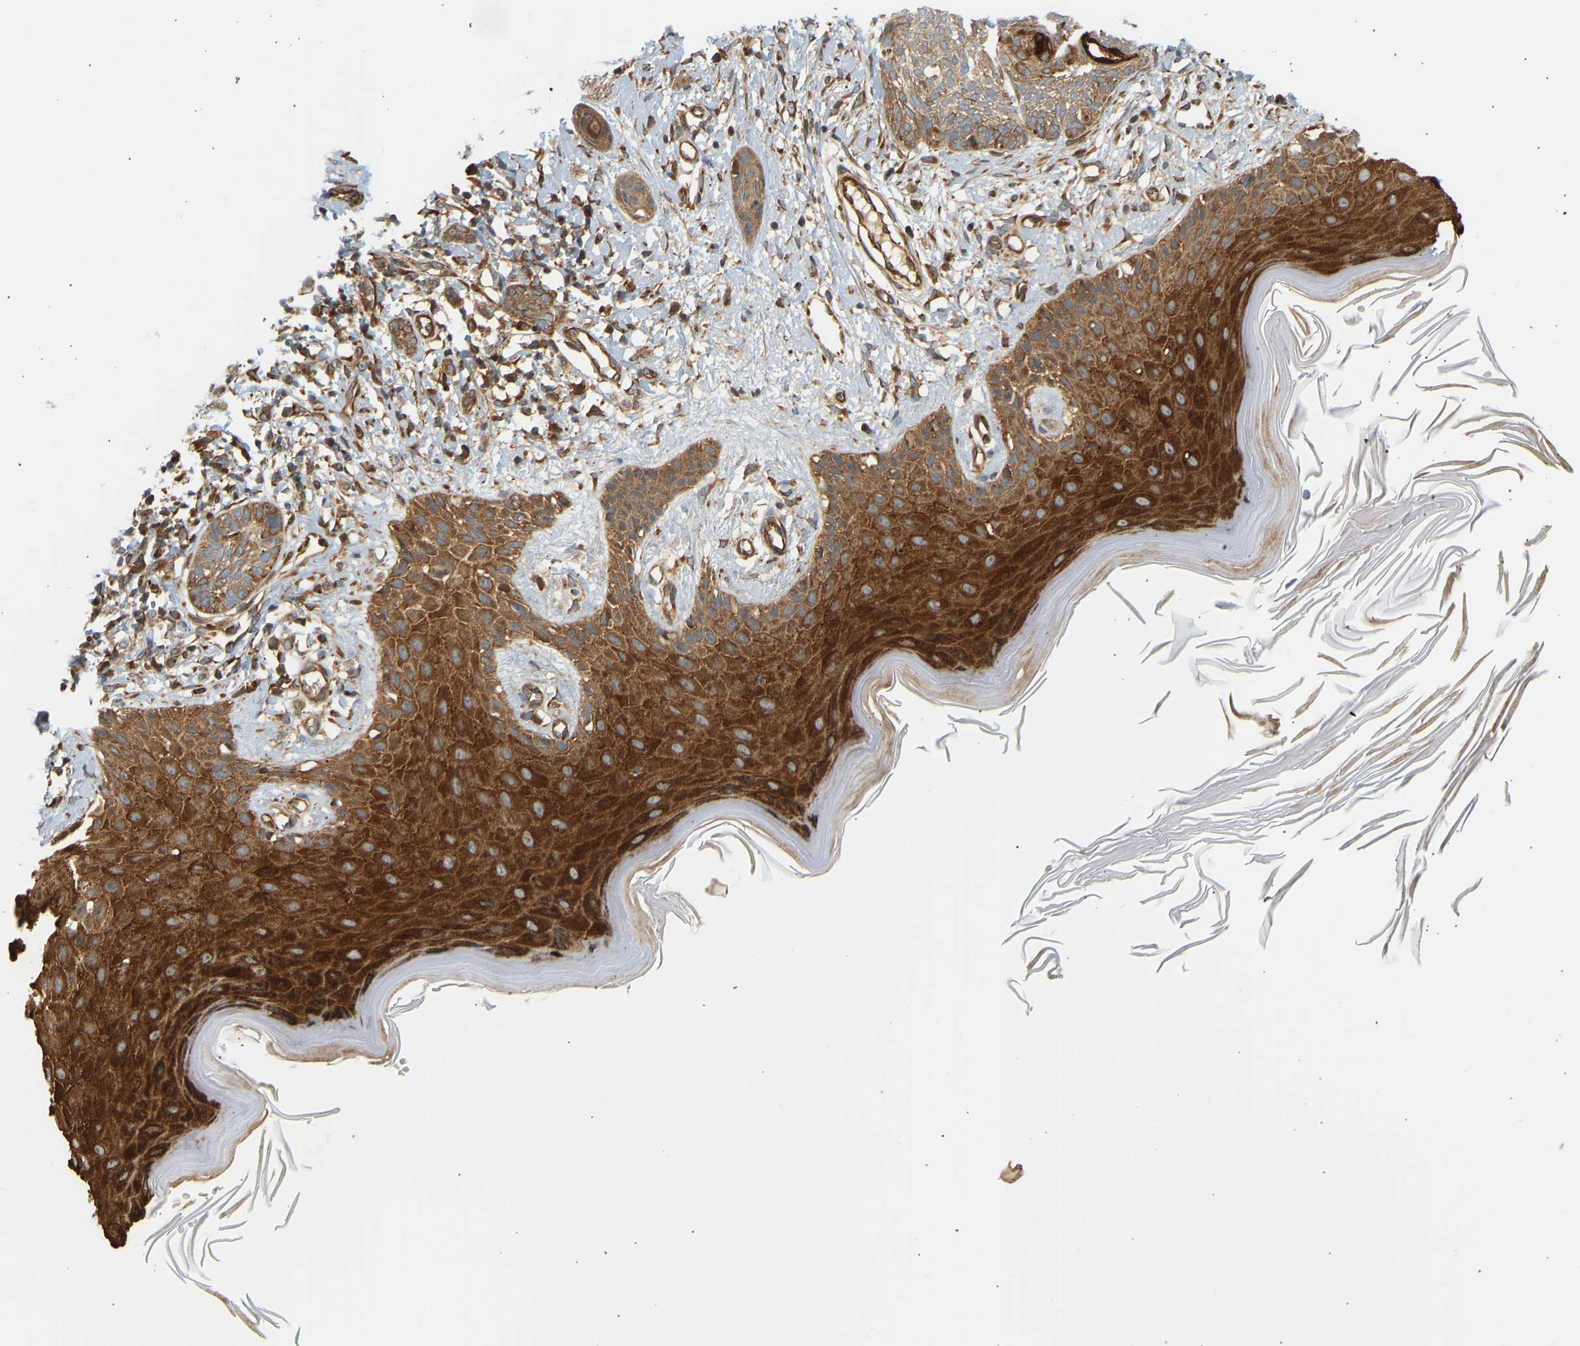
{"staining": {"intensity": "moderate", "quantity": ">75%", "location": "cytoplasmic/membranous"}, "tissue": "skin cancer", "cell_type": "Tumor cells", "image_type": "cancer", "snomed": [{"axis": "morphology", "description": "Basal cell carcinoma"}, {"axis": "topography", "description": "Skin"}], "caption": "Immunohistochemistry image of neoplastic tissue: skin cancer stained using IHC exhibits medium levels of moderate protein expression localized specifically in the cytoplasmic/membranous of tumor cells, appearing as a cytoplasmic/membranous brown color.", "gene": "CEP57", "patient": {"sex": "female", "age": 59}}